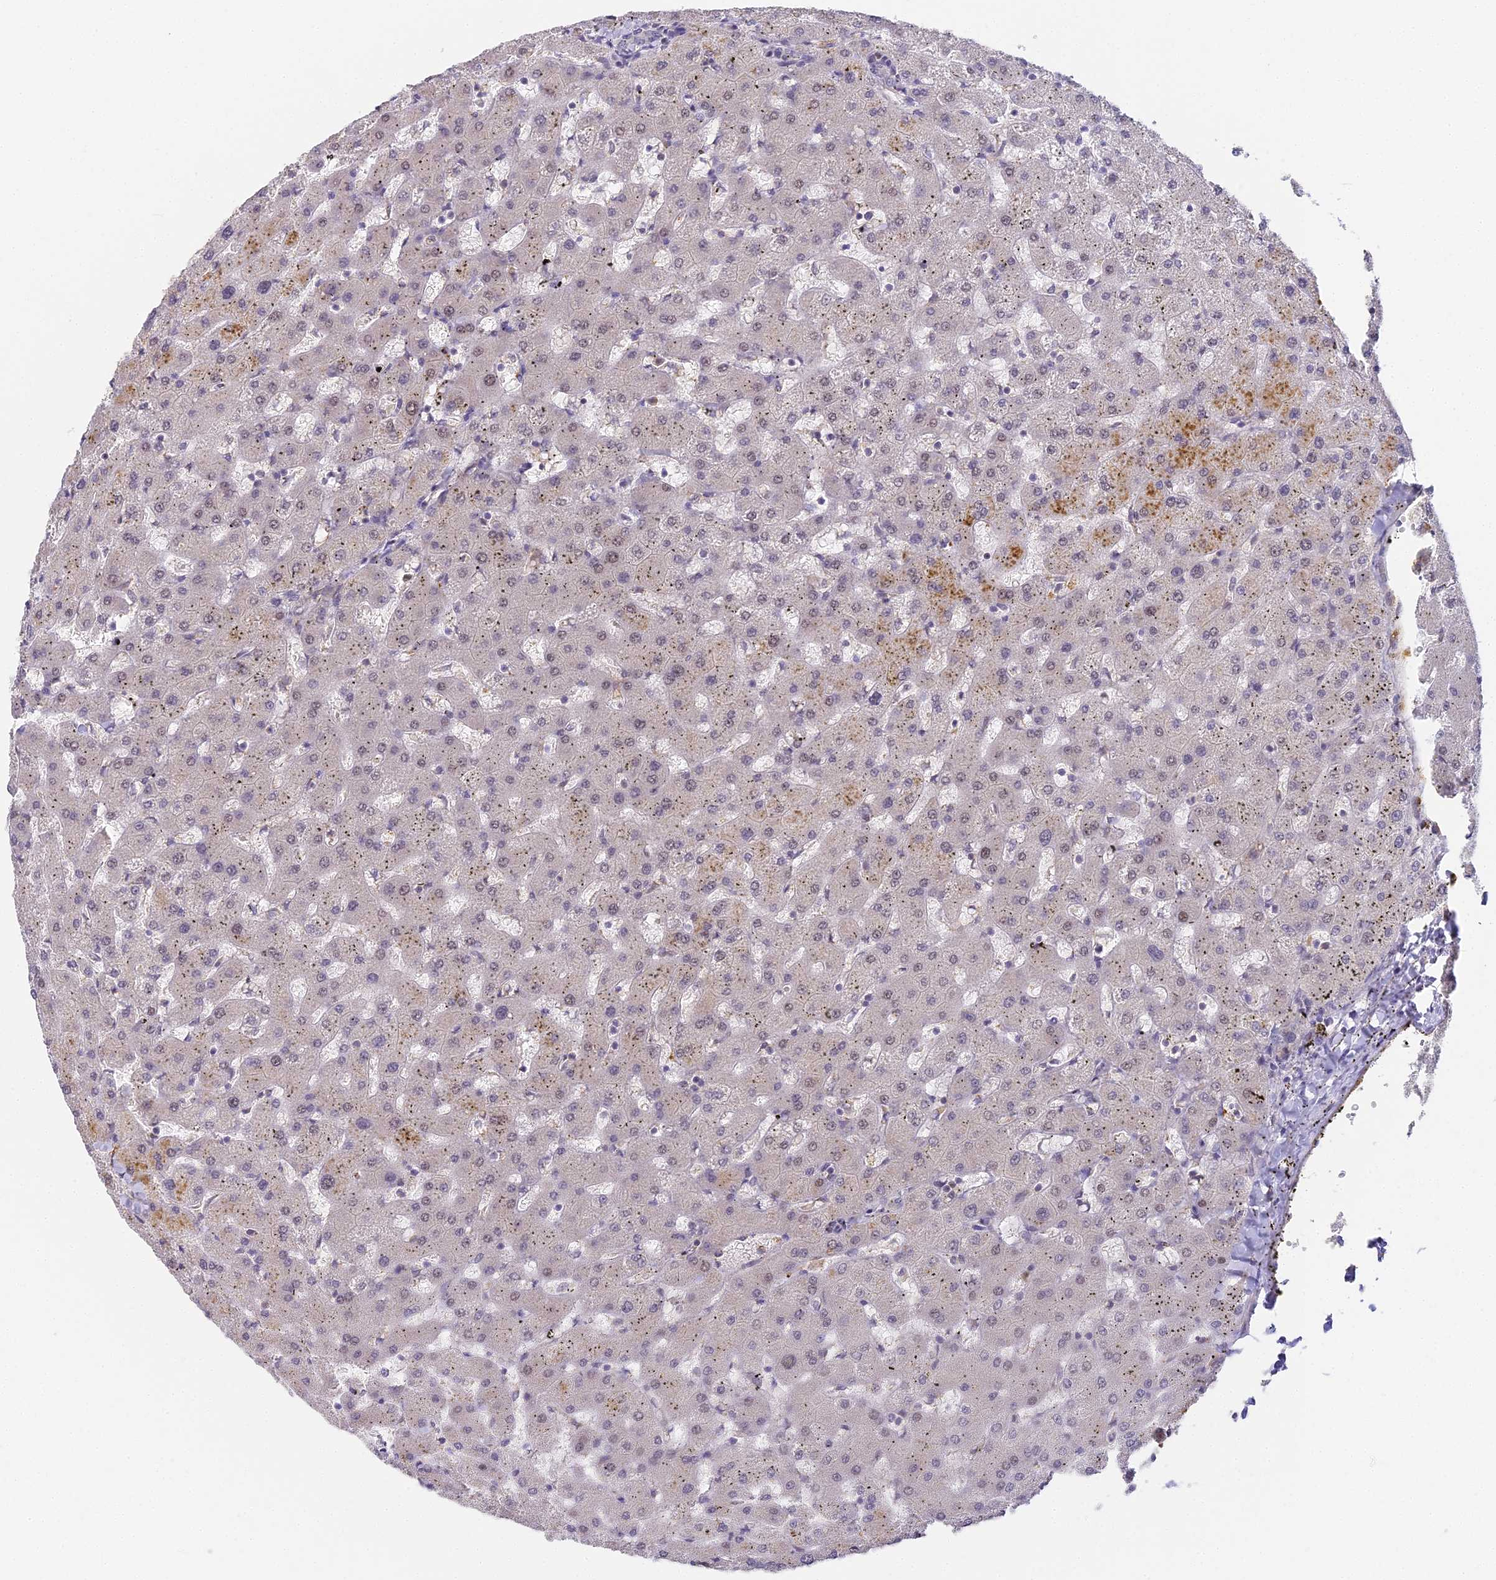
{"staining": {"intensity": "negative", "quantity": "none", "location": "none"}, "tissue": "liver", "cell_type": "Cholangiocytes", "image_type": "normal", "snomed": [{"axis": "morphology", "description": "Normal tissue, NOS"}, {"axis": "topography", "description": "Liver"}], "caption": "Immunohistochemistry (IHC) photomicrograph of unremarkable liver: human liver stained with DAB (3,3'-diaminobenzidine) demonstrates no significant protein staining in cholangiocytes.", "gene": "DNAAF10", "patient": {"sex": "female", "age": 63}}